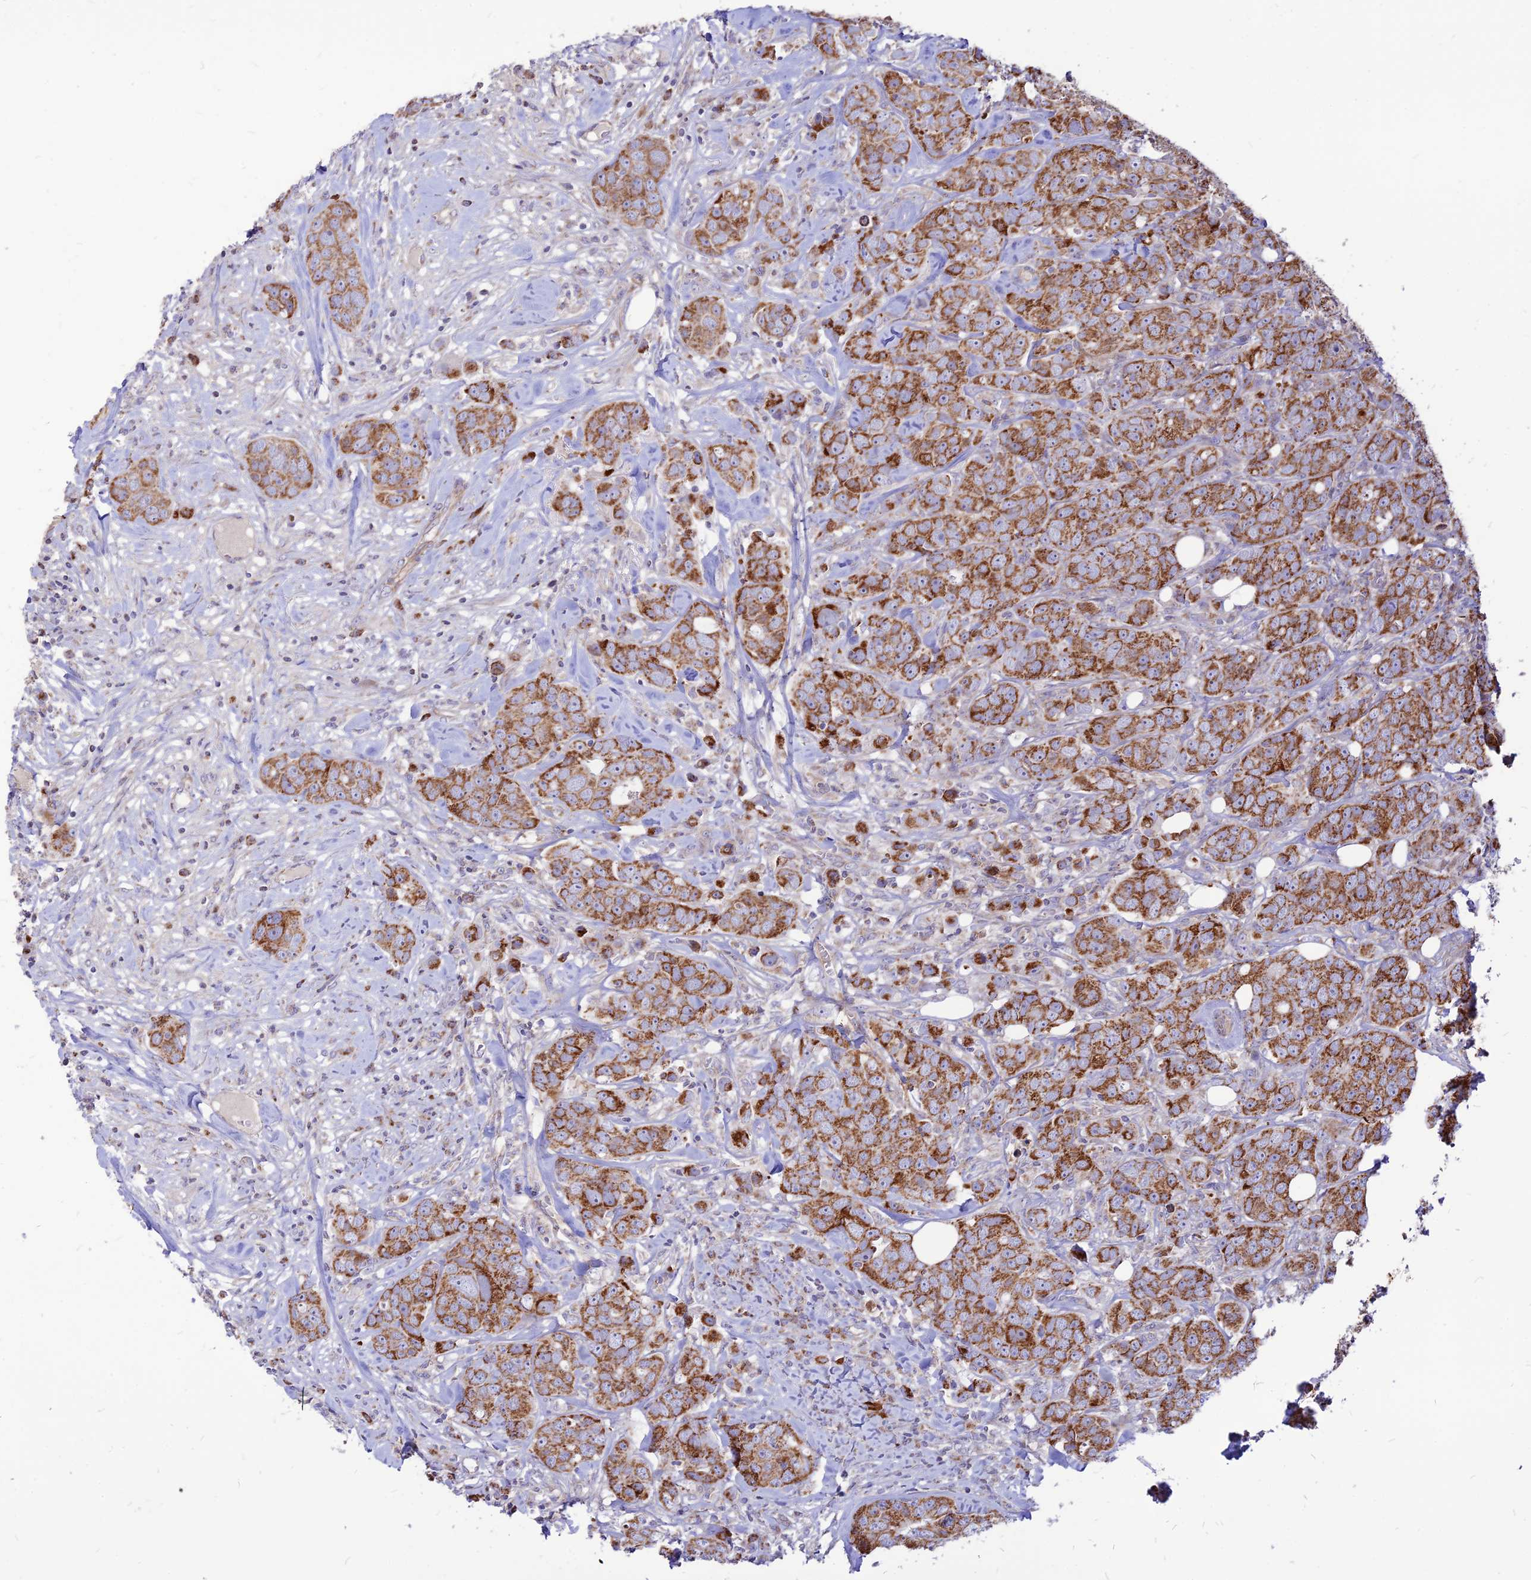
{"staining": {"intensity": "moderate", "quantity": ">75%", "location": "cytoplasmic/membranous"}, "tissue": "breast cancer", "cell_type": "Tumor cells", "image_type": "cancer", "snomed": [{"axis": "morphology", "description": "Duct carcinoma"}, {"axis": "topography", "description": "Breast"}], "caption": "An immunohistochemistry (IHC) micrograph of tumor tissue is shown. Protein staining in brown labels moderate cytoplasmic/membranous positivity in breast cancer (infiltrating ductal carcinoma) within tumor cells.", "gene": "ECI1", "patient": {"sex": "female", "age": 43}}